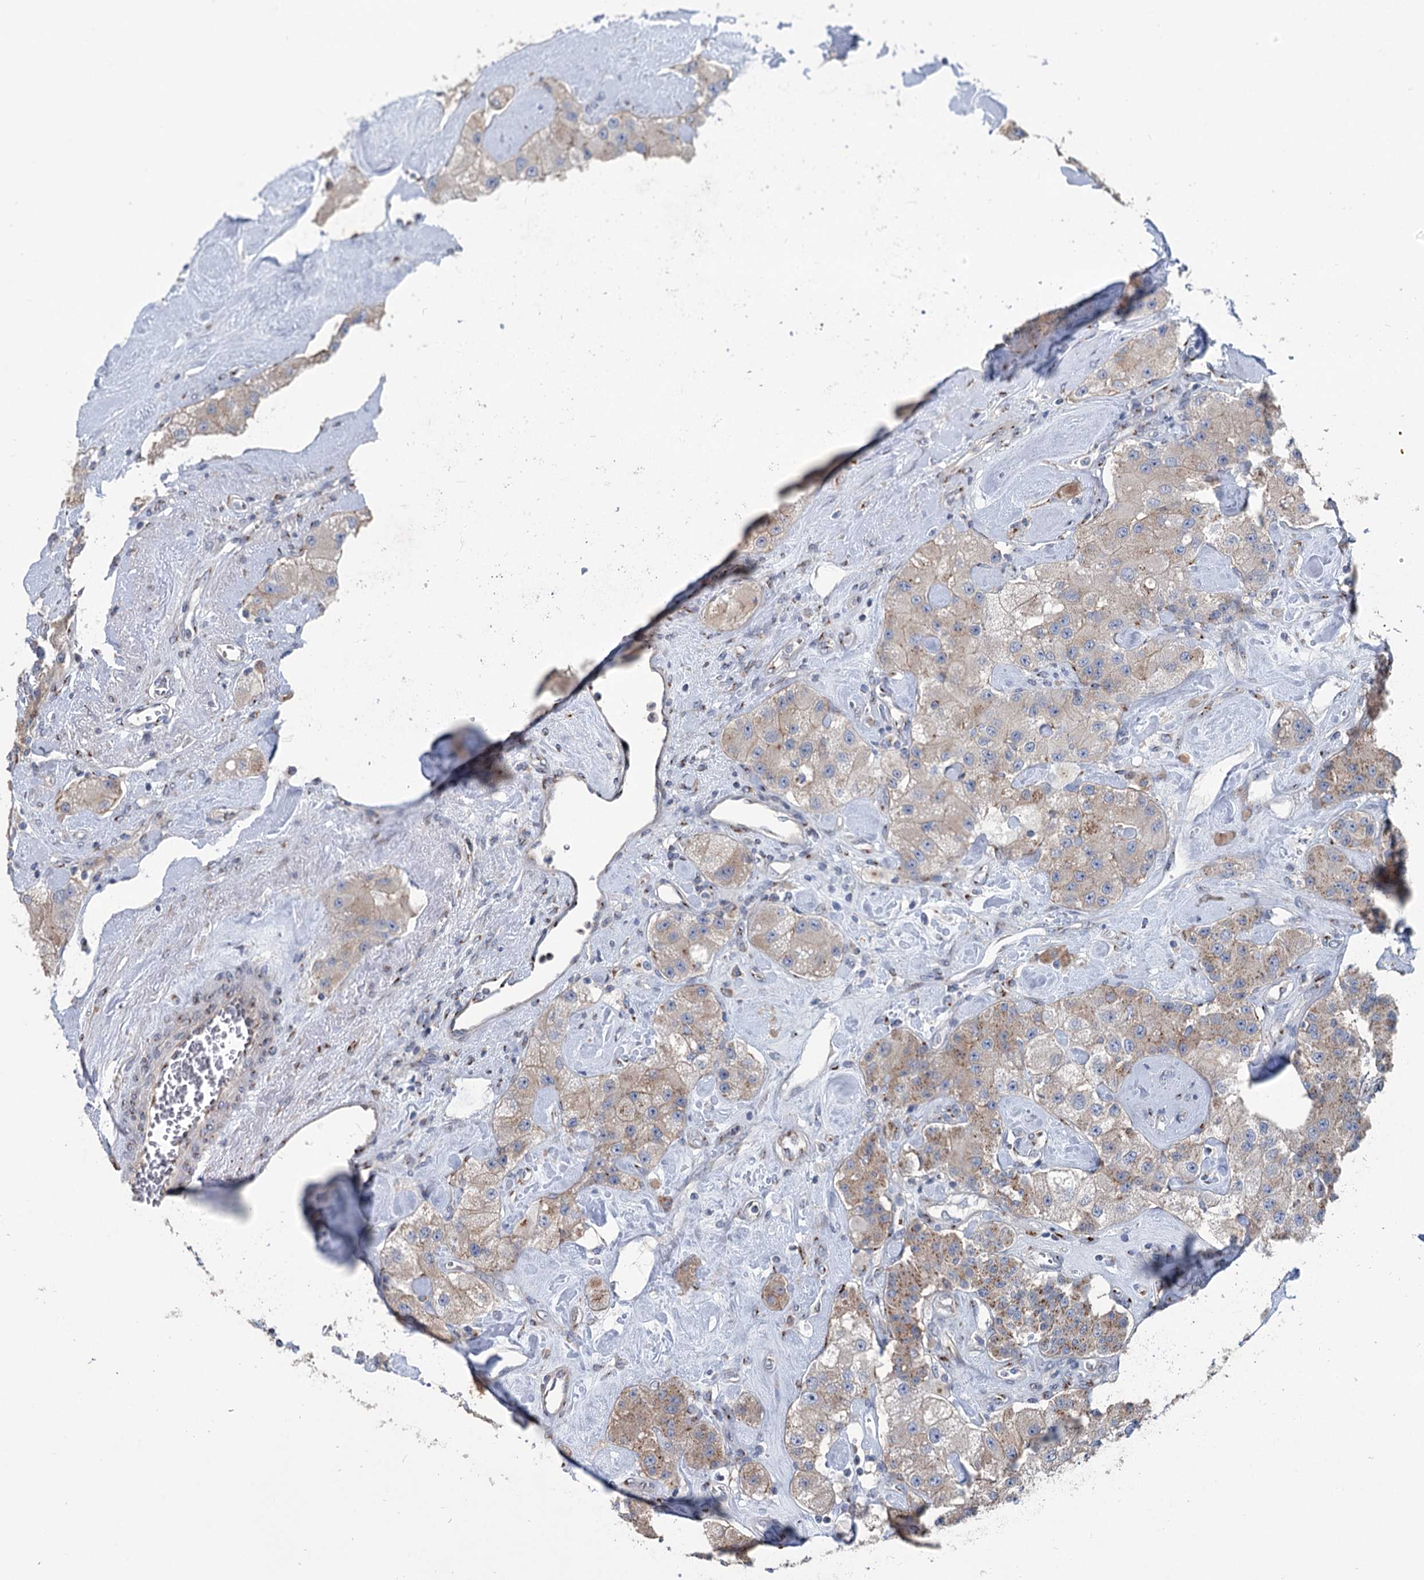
{"staining": {"intensity": "weak", "quantity": "25%-75%", "location": "cytoplasmic/membranous"}, "tissue": "carcinoid", "cell_type": "Tumor cells", "image_type": "cancer", "snomed": [{"axis": "morphology", "description": "Carcinoid, malignant, NOS"}, {"axis": "topography", "description": "Pancreas"}], "caption": "IHC histopathology image of carcinoid stained for a protein (brown), which demonstrates low levels of weak cytoplasmic/membranous positivity in approximately 25%-75% of tumor cells.", "gene": "ITIH5", "patient": {"sex": "male", "age": 41}}